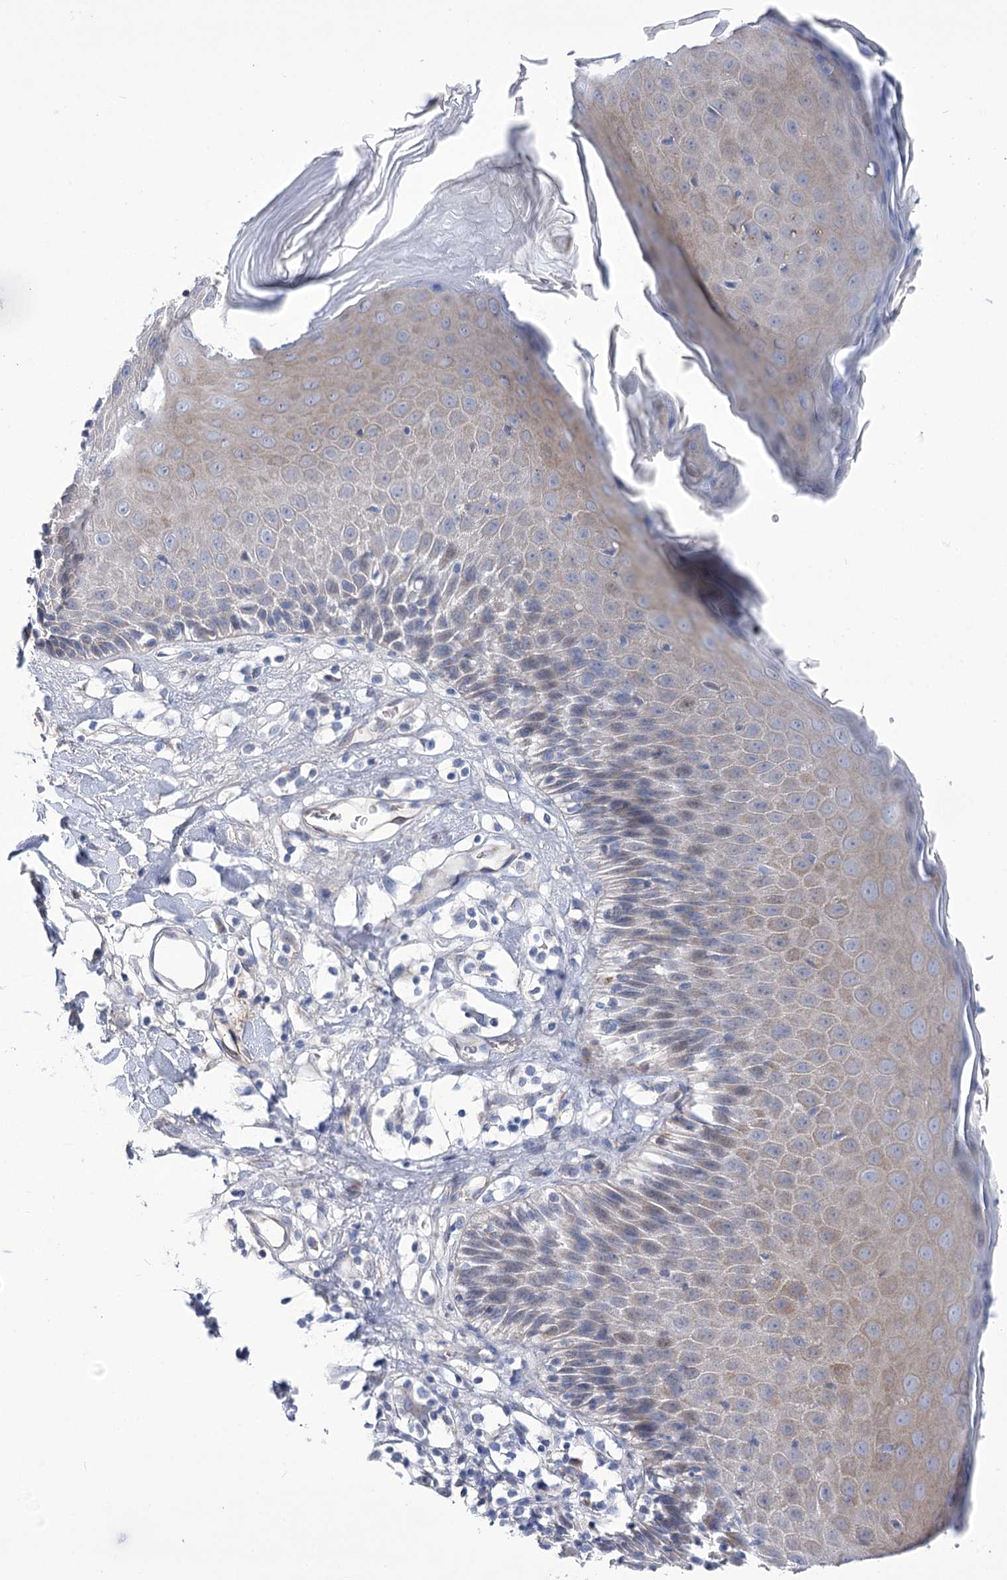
{"staining": {"intensity": "moderate", "quantity": "<25%", "location": "cytoplasmic/membranous"}, "tissue": "skin", "cell_type": "Epidermal cells", "image_type": "normal", "snomed": [{"axis": "morphology", "description": "Normal tissue, NOS"}, {"axis": "topography", "description": "Vulva"}], "caption": "High-magnification brightfield microscopy of benign skin stained with DAB (brown) and counterstained with hematoxylin (blue). epidermal cells exhibit moderate cytoplasmic/membranous staining is seen in approximately<25% of cells.", "gene": "CEP164", "patient": {"sex": "female", "age": 68}}